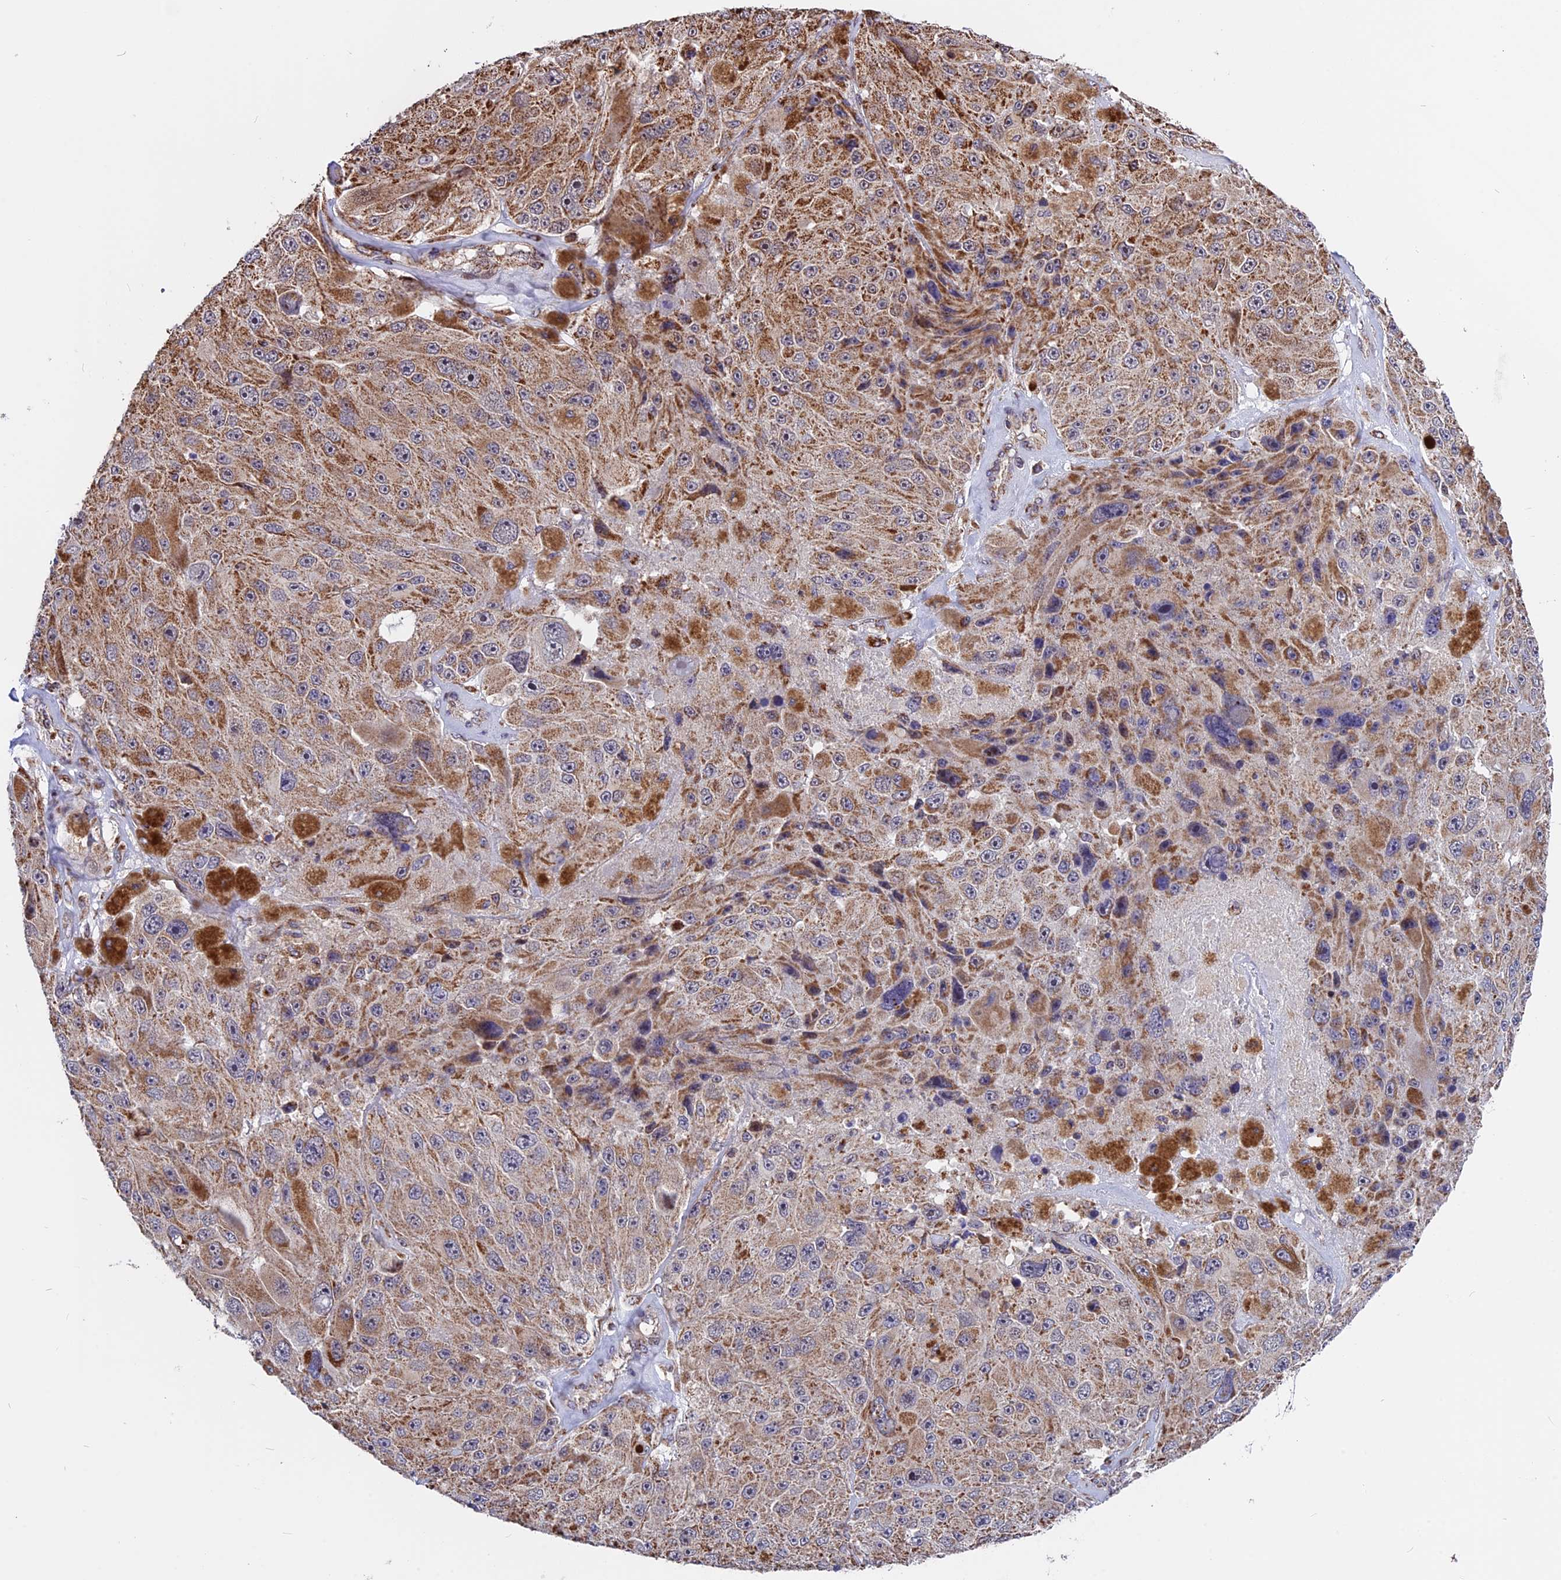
{"staining": {"intensity": "moderate", "quantity": ">75%", "location": "cytoplasmic/membranous"}, "tissue": "melanoma", "cell_type": "Tumor cells", "image_type": "cancer", "snomed": [{"axis": "morphology", "description": "Malignant melanoma, Metastatic site"}, {"axis": "topography", "description": "Lymph node"}], "caption": "Approximately >75% of tumor cells in human melanoma exhibit moderate cytoplasmic/membranous protein staining as visualized by brown immunohistochemical staining.", "gene": "FAM174C", "patient": {"sex": "male", "age": 62}}